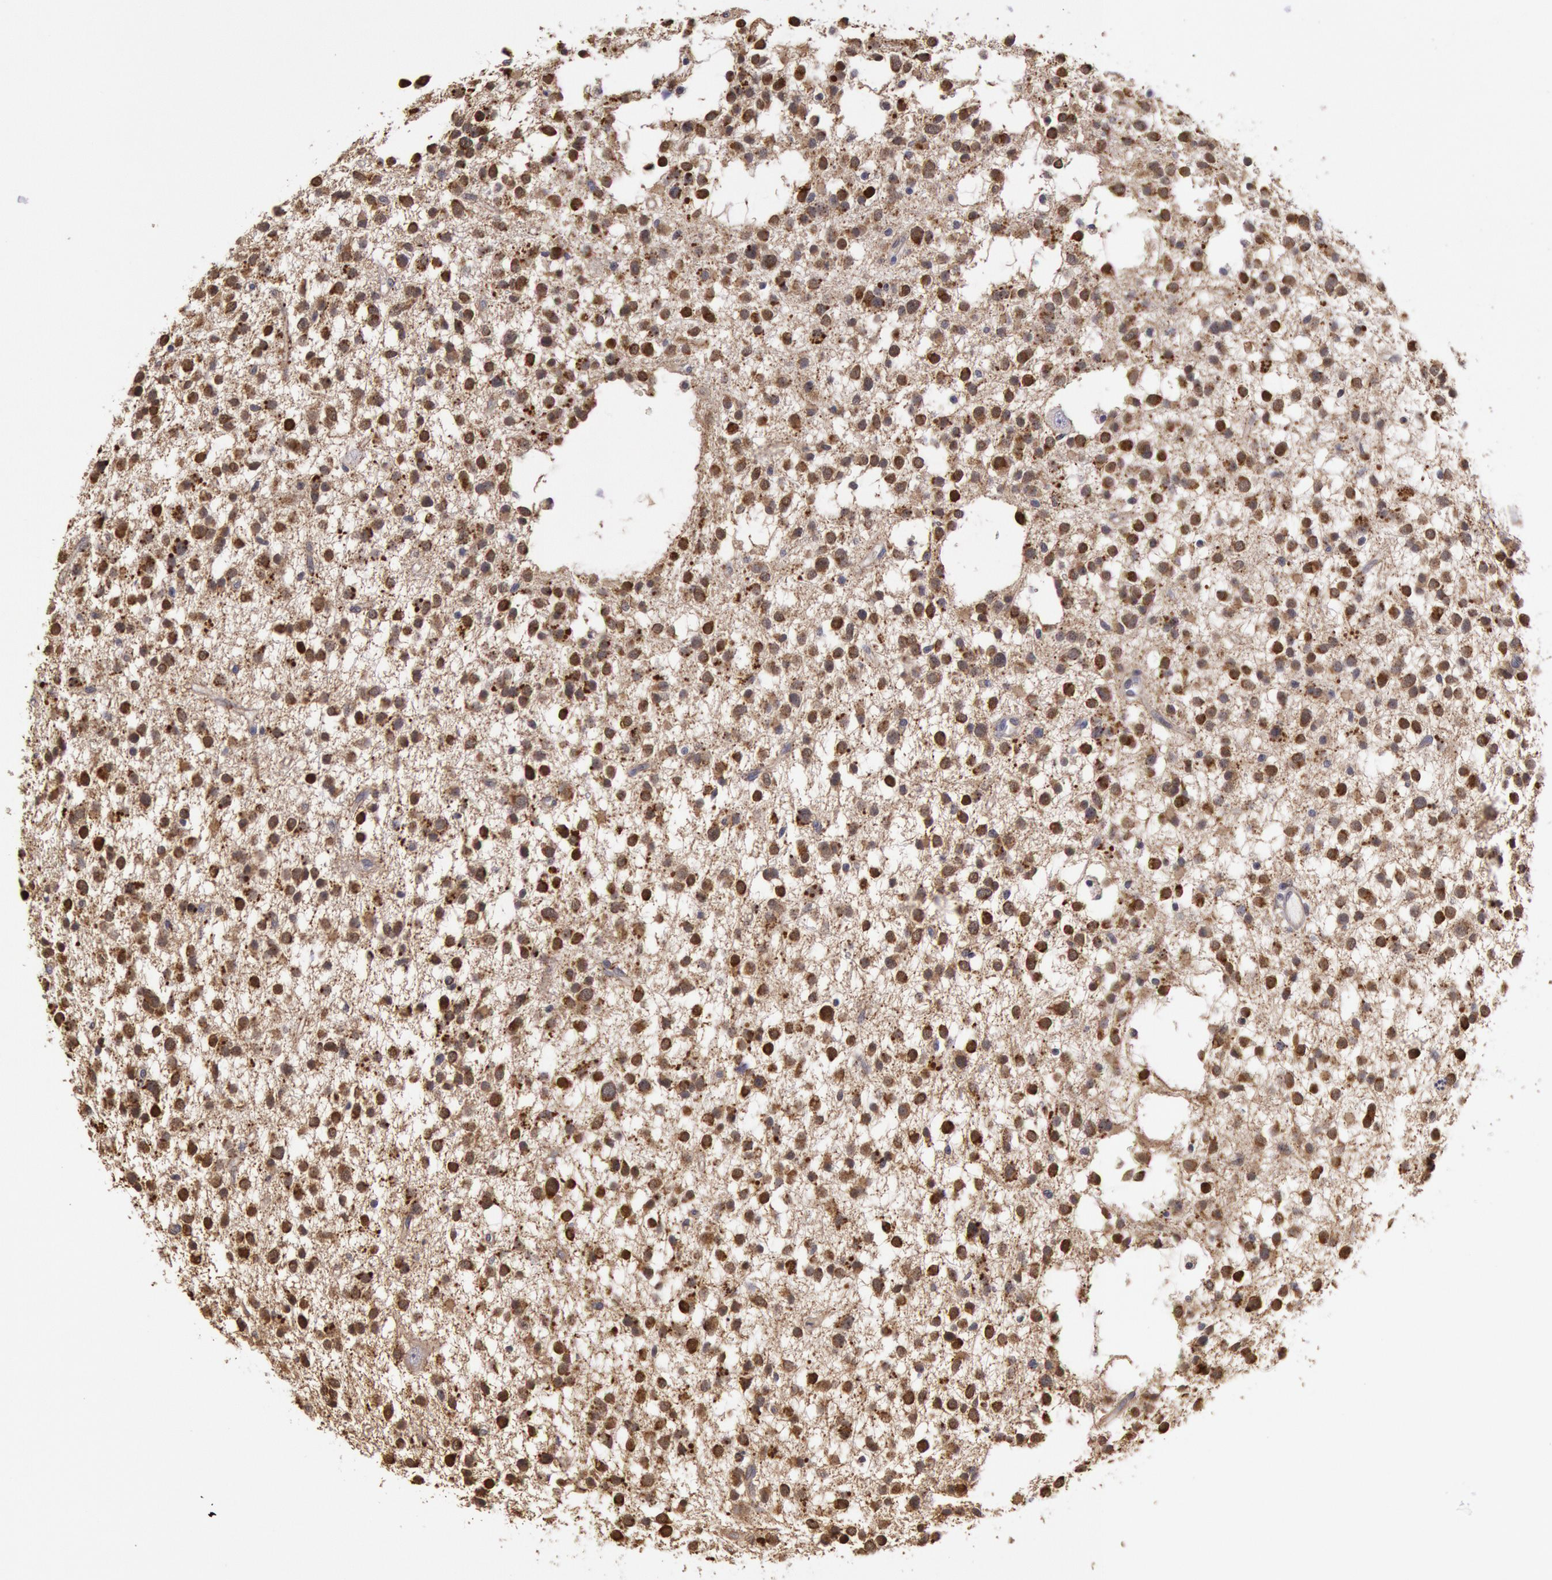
{"staining": {"intensity": "moderate", "quantity": "25%-75%", "location": "cytoplasmic/membranous,nuclear"}, "tissue": "glioma", "cell_type": "Tumor cells", "image_type": "cancer", "snomed": [{"axis": "morphology", "description": "Glioma, malignant, Low grade"}, {"axis": "topography", "description": "Brain"}], "caption": "Glioma was stained to show a protein in brown. There is medium levels of moderate cytoplasmic/membranous and nuclear expression in approximately 25%-75% of tumor cells.", "gene": "MPST", "patient": {"sex": "female", "age": 36}}